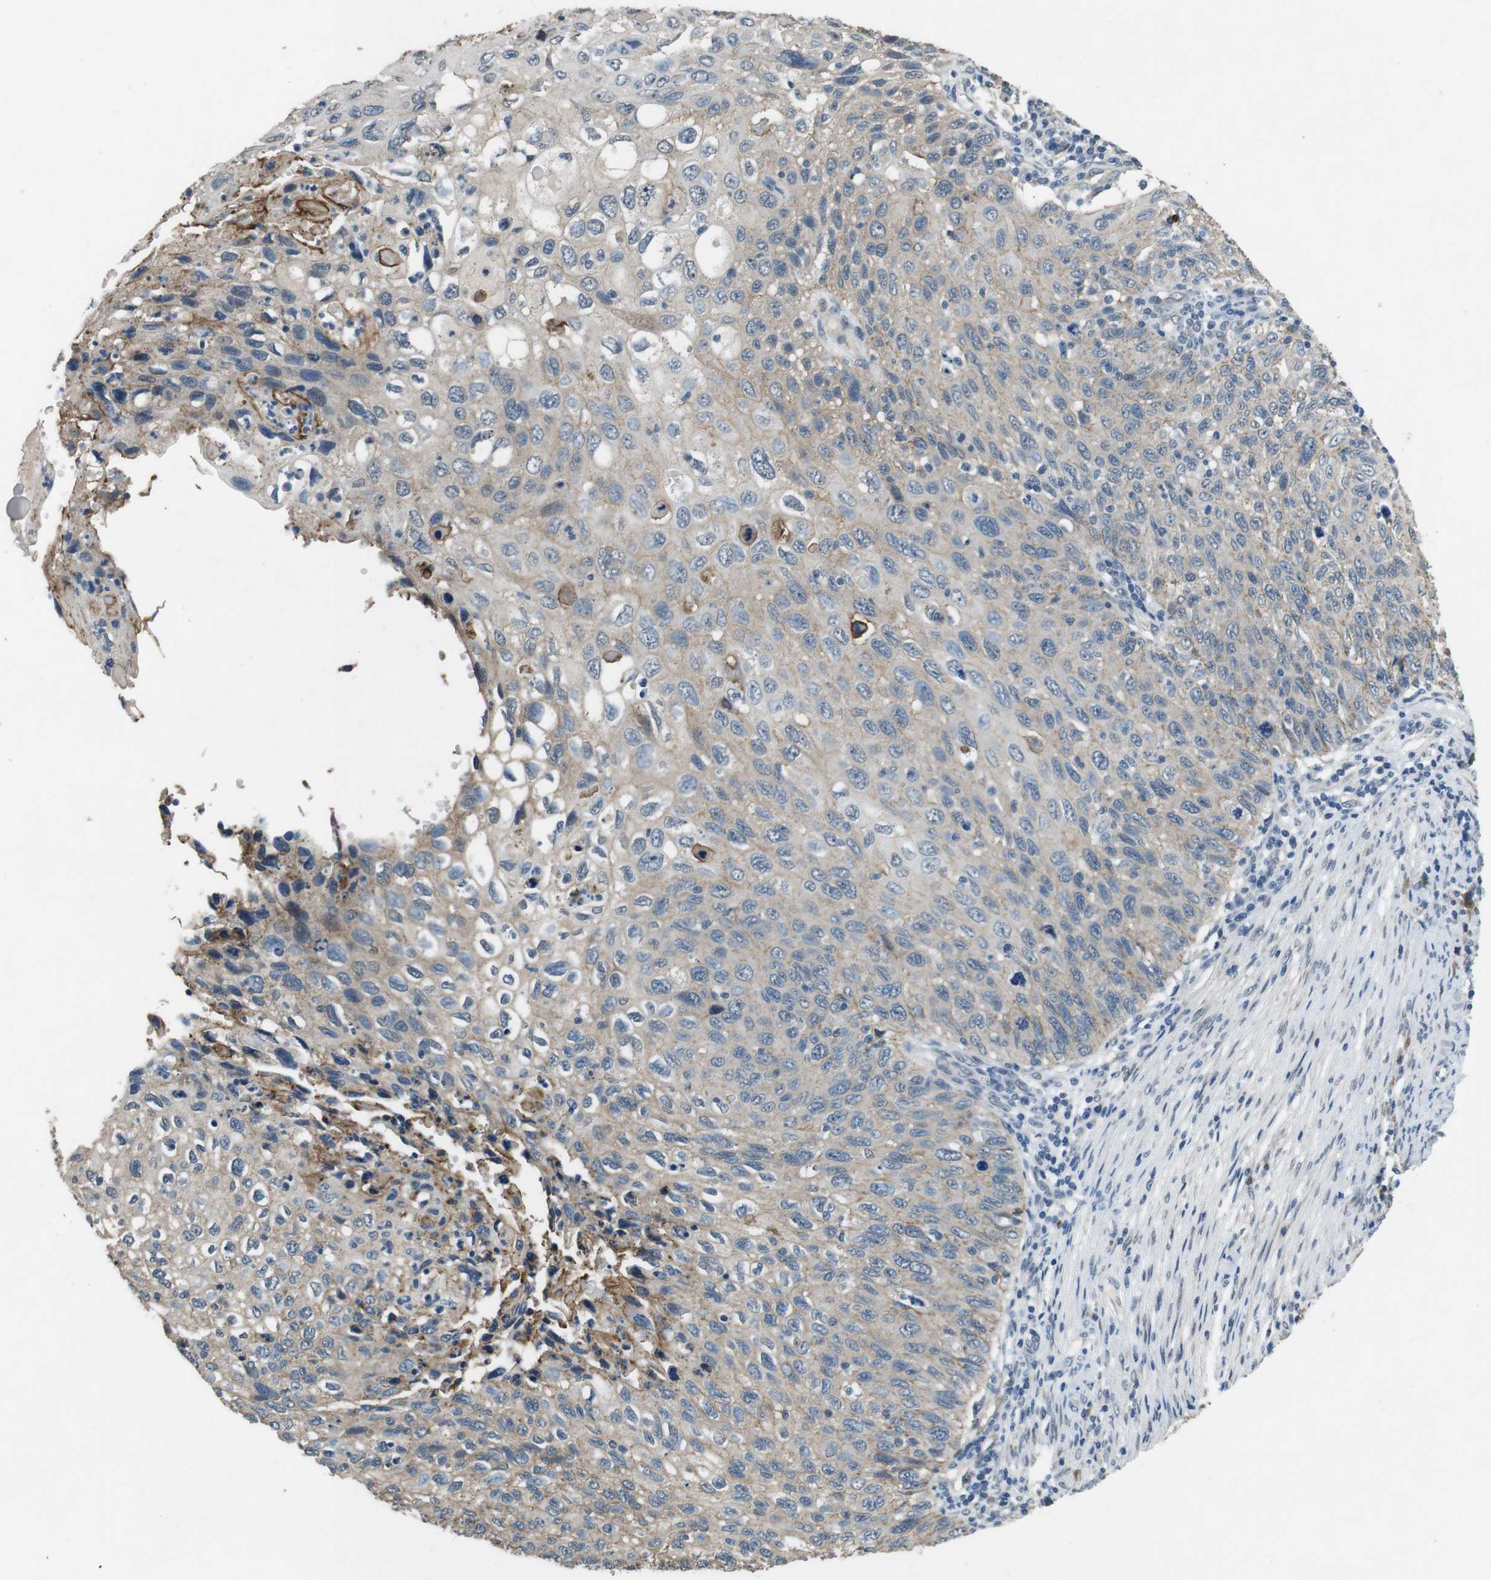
{"staining": {"intensity": "moderate", "quantity": ">75%", "location": "cytoplasmic/membranous"}, "tissue": "cervical cancer", "cell_type": "Tumor cells", "image_type": "cancer", "snomed": [{"axis": "morphology", "description": "Squamous cell carcinoma, NOS"}, {"axis": "topography", "description": "Cervix"}], "caption": "Cervical cancer (squamous cell carcinoma) stained for a protein reveals moderate cytoplasmic/membranous positivity in tumor cells.", "gene": "CLDN7", "patient": {"sex": "female", "age": 70}}